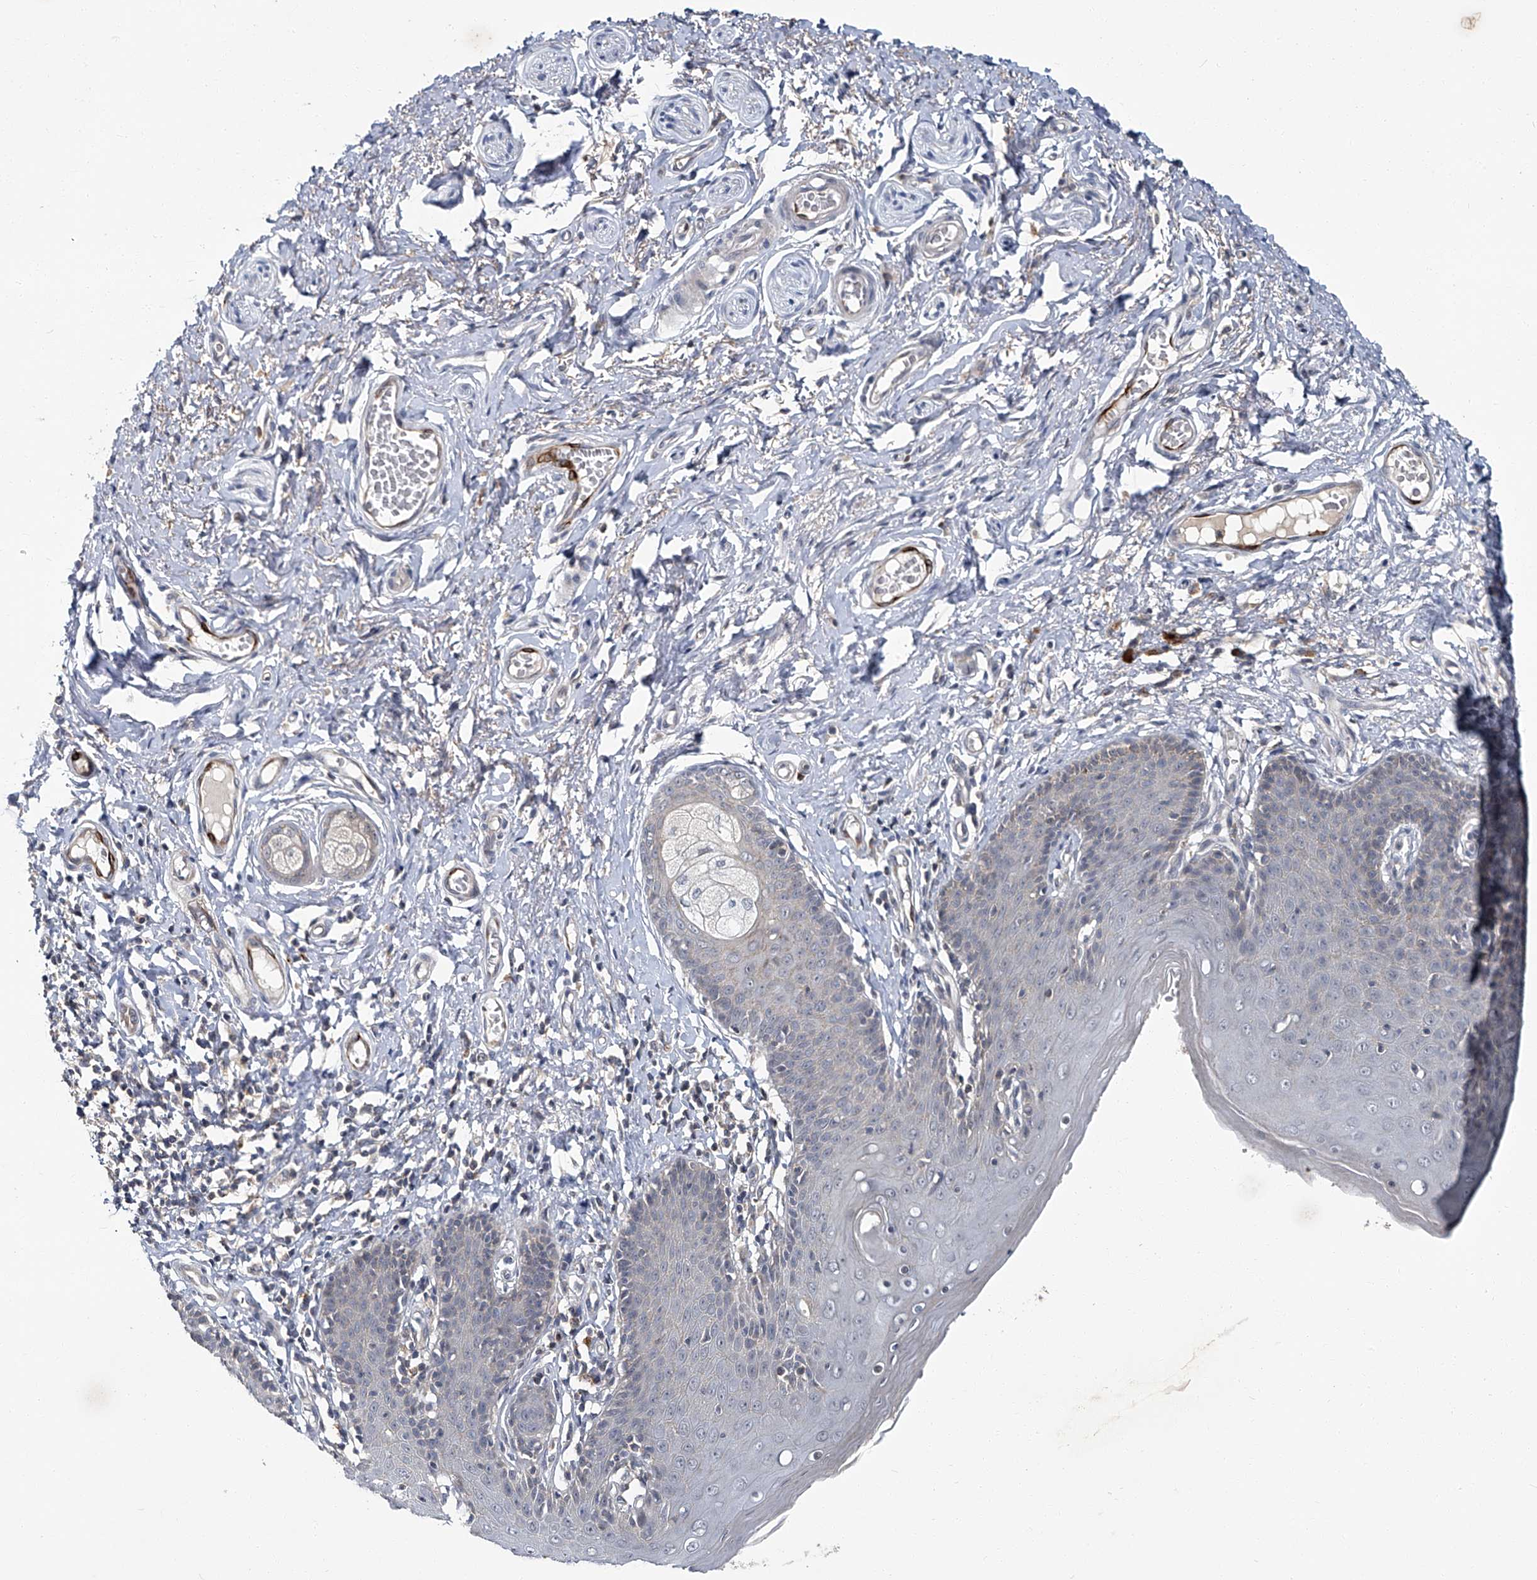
{"staining": {"intensity": "negative", "quantity": "none", "location": "none"}, "tissue": "skin", "cell_type": "Epidermal cells", "image_type": "normal", "snomed": [{"axis": "morphology", "description": "Normal tissue, NOS"}, {"axis": "topography", "description": "Vulva"}], "caption": "There is no significant staining in epidermal cells of skin. (IHC, brightfield microscopy, high magnification).", "gene": "AKNAD1", "patient": {"sex": "female", "age": 66}}